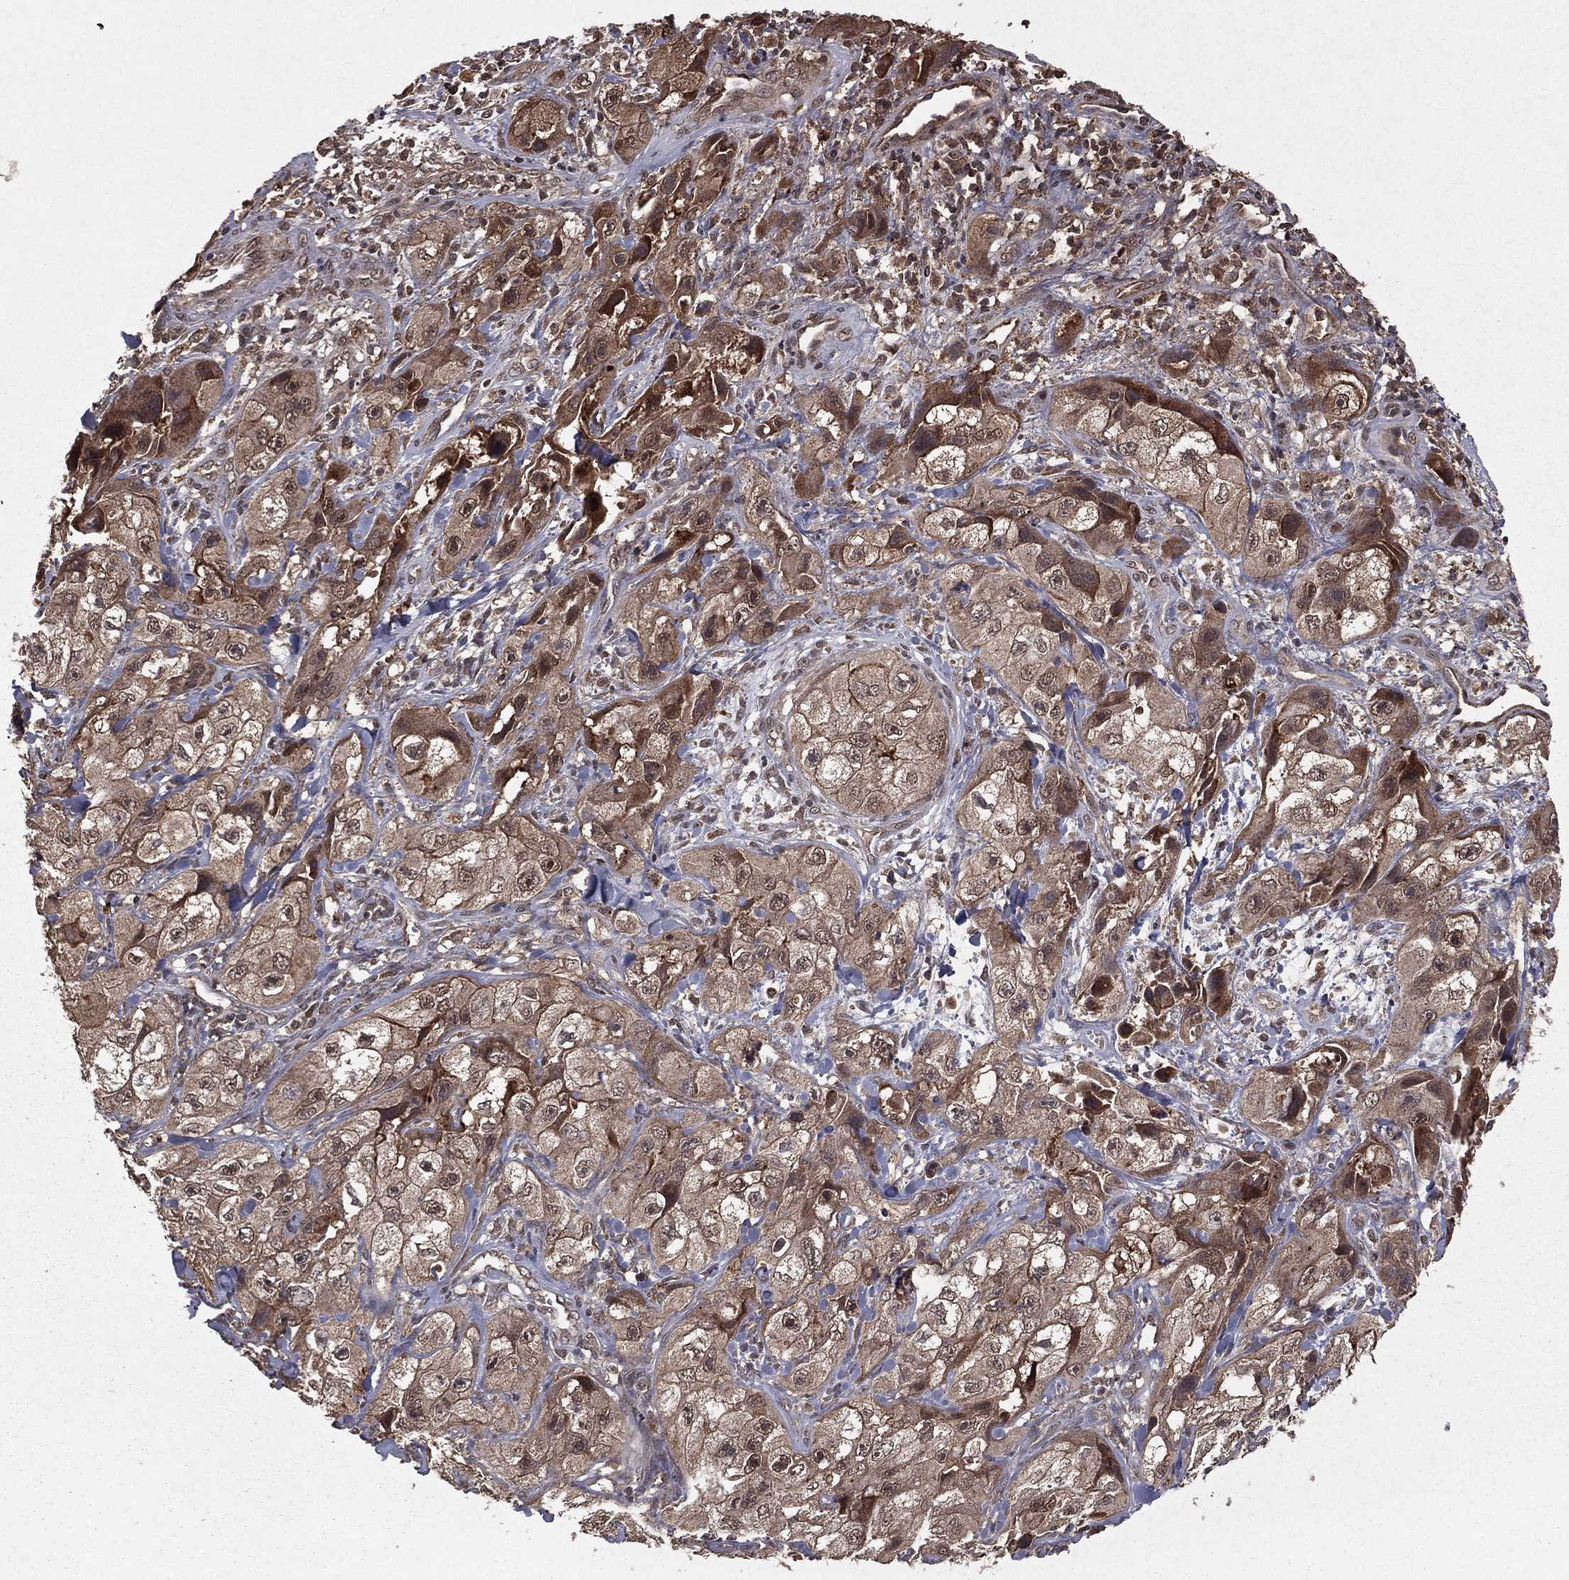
{"staining": {"intensity": "moderate", "quantity": "25%-75%", "location": "cytoplasmic/membranous"}, "tissue": "skin cancer", "cell_type": "Tumor cells", "image_type": "cancer", "snomed": [{"axis": "morphology", "description": "Squamous cell carcinoma, NOS"}, {"axis": "topography", "description": "Skin"}, {"axis": "topography", "description": "Subcutis"}], "caption": "A brown stain shows moderate cytoplasmic/membranous staining of a protein in human squamous cell carcinoma (skin) tumor cells.", "gene": "ZDHHC15", "patient": {"sex": "male", "age": 73}}